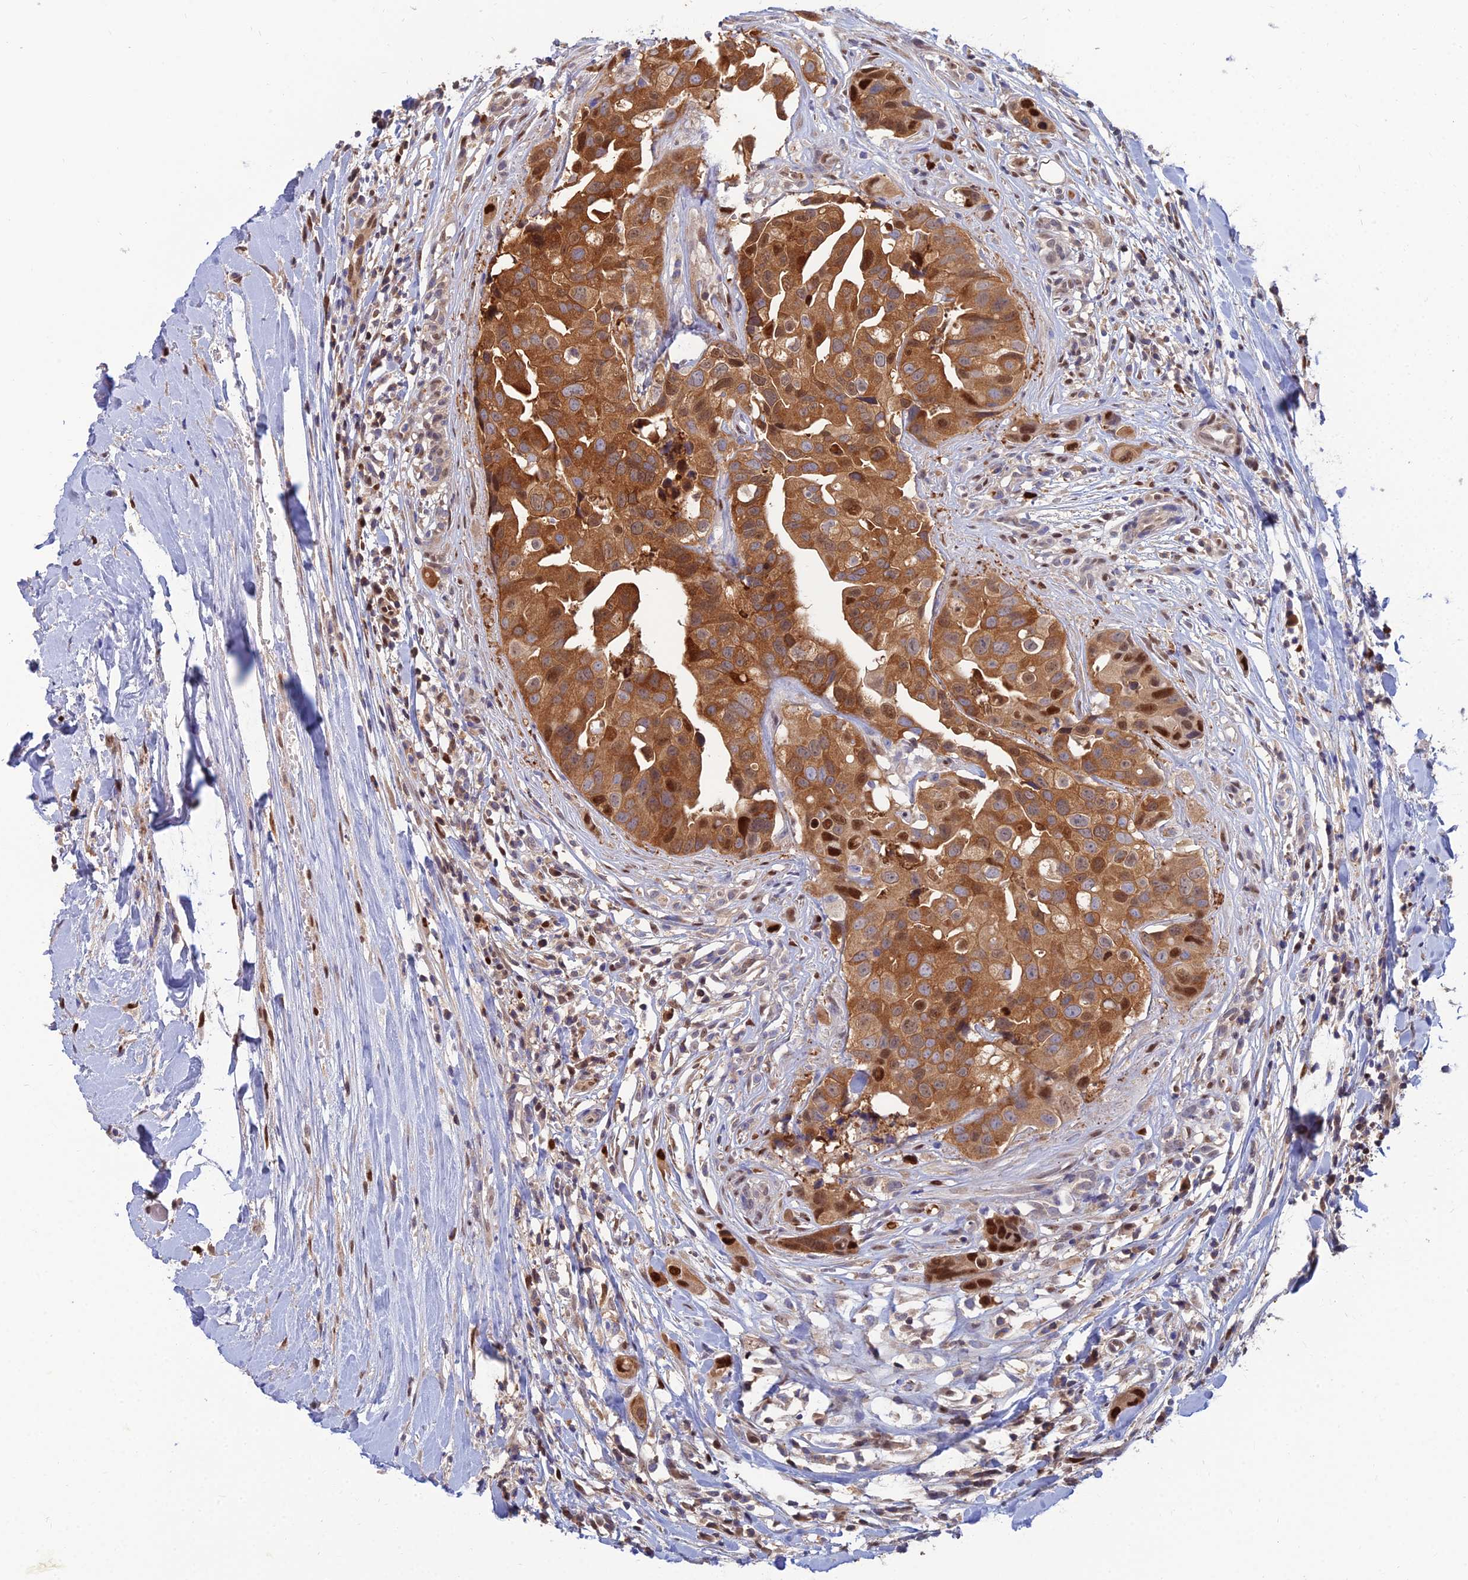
{"staining": {"intensity": "strong", "quantity": ">75%", "location": "cytoplasmic/membranous,nuclear"}, "tissue": "head and neck cancer", "cell_type": "Tumor cells", "image_type": "cancer", "snomed": [{"axis": "morphology", "description": "Adenocarcinoma, NOS"}, {"axis": "morphology", "description": "Adenocarcinoma, metastatic, NOS"}, {"axis": "topography", "description": "Head-Neck"}], "caption": "This image displays immunohistochemistry staining of head and neck cancer, with high strong cytoplasmic/membranous and nuclear expression in approximately >75% of tumor cells.", "gene": "DNPEP", "patient": {"sex": "male", "age": 75}}